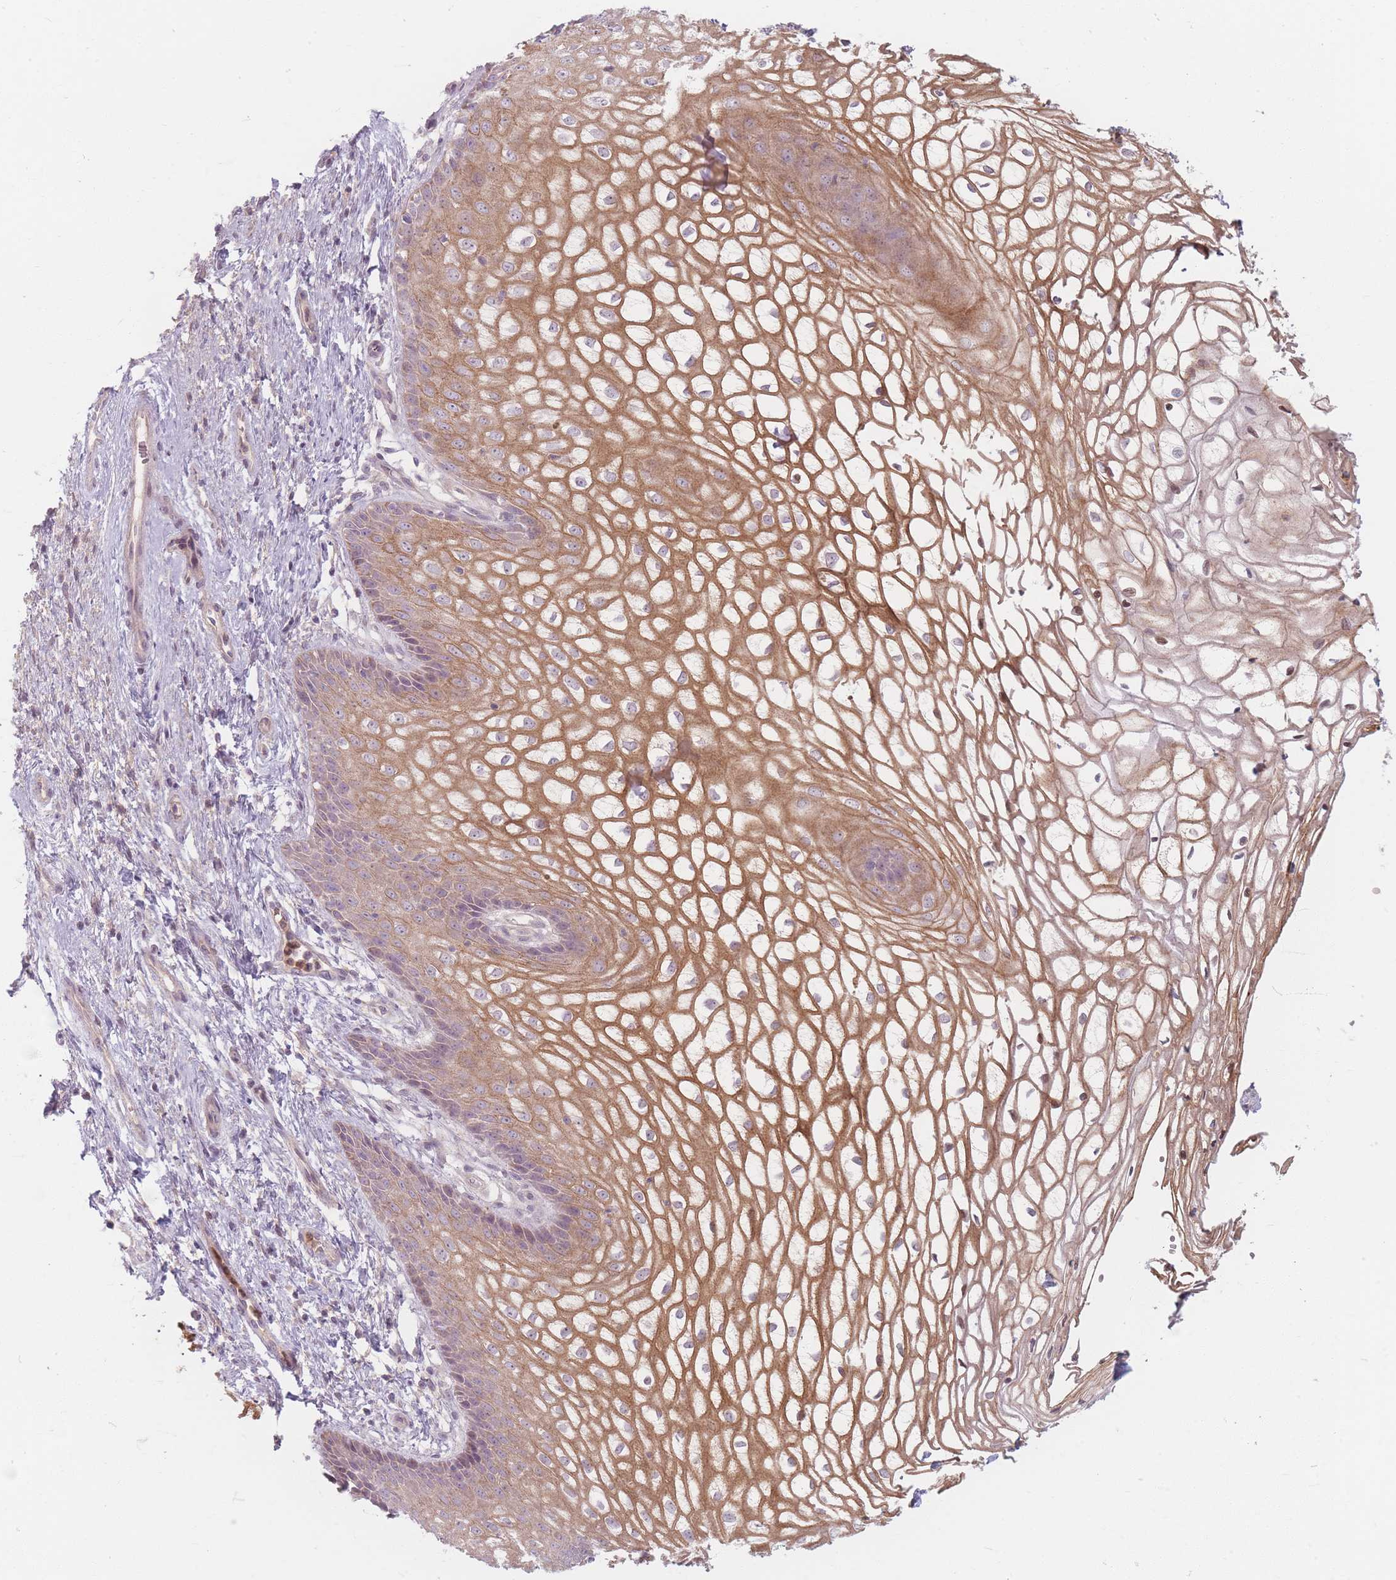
{"staining": {"intensity": "moderate", "quantity": "<25%", "location": "cytoplasmic/membranous"}, "tissue": "vagina", "cell_type": "Squamous epithelial cells", "image_type": "normal", "snomed": [{"axis": "morphology", "description": "Normal tissue, NOS"}, {"axis": "topography", "description": "Vagina"}], "caption": "This photomicrograph displays benign vagina stained with IHC to label a protein in brown. The cytoplasmic/membranous of squamous epithelial cells show moderate positivity for the protein. Nuclei are counter-stained blue.", "gene": "CHCHD7", "patient": {"sex": "female", "age": 34}}